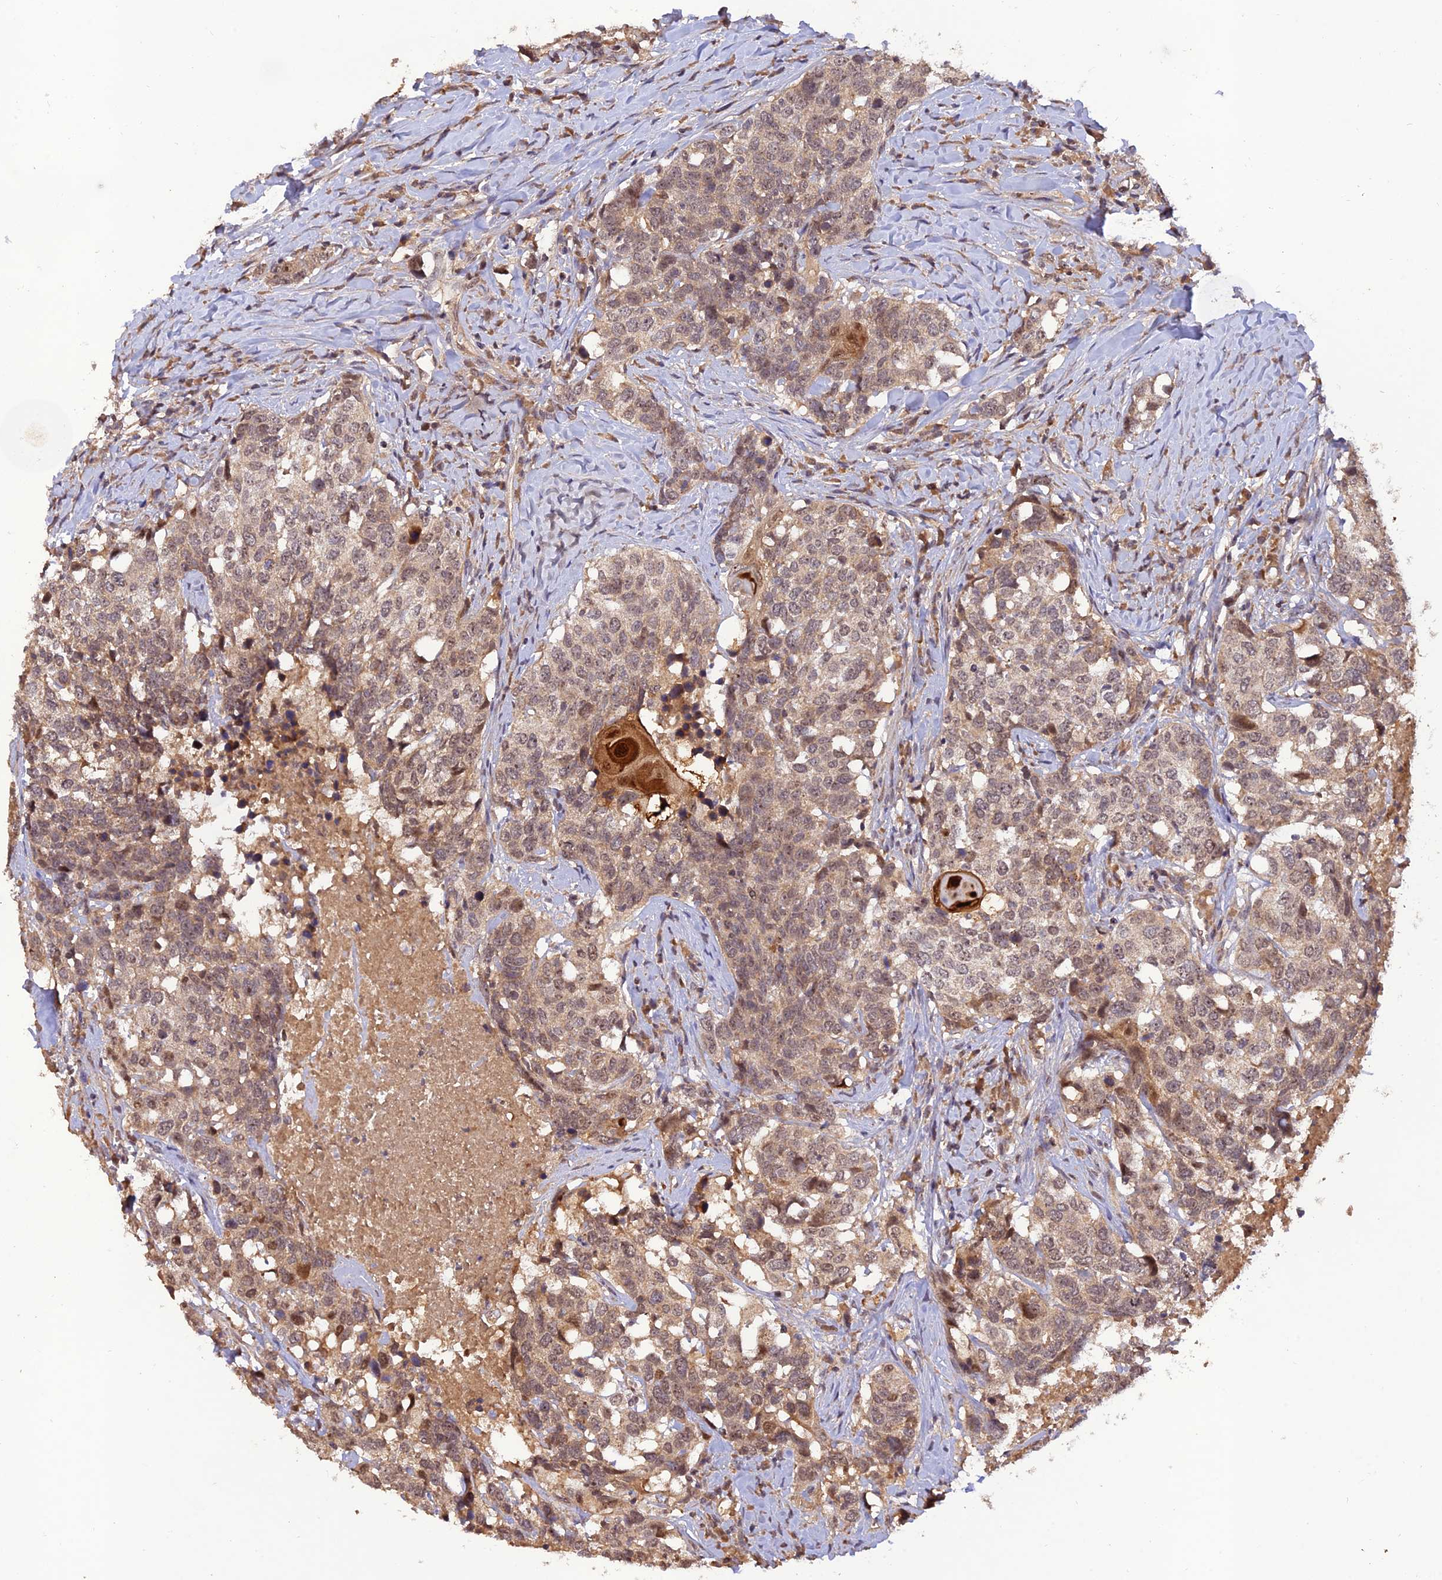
{"staining": {"intensity": "moderate", "quantity": ">75%", "location": "cytoplasmic/membranous,nuclear"}, "tissue": "head and neck cancer", "cell_type": "Tumor cells", "image_type": "cancer", "snomed": [{"axis": "morphology", "description": "Squamous cell carcinoma, NOS"}, {"axis": "topography", "description": "Head-Neck"}], "caption": "A brown stain labels moderate cytoplasmic/membranous and nuclear expression of a protein in human head and neck squamous cell carcinoma tumor cells.", "gene": "REV1", "patient": {"sex": "male", "age": 66}}